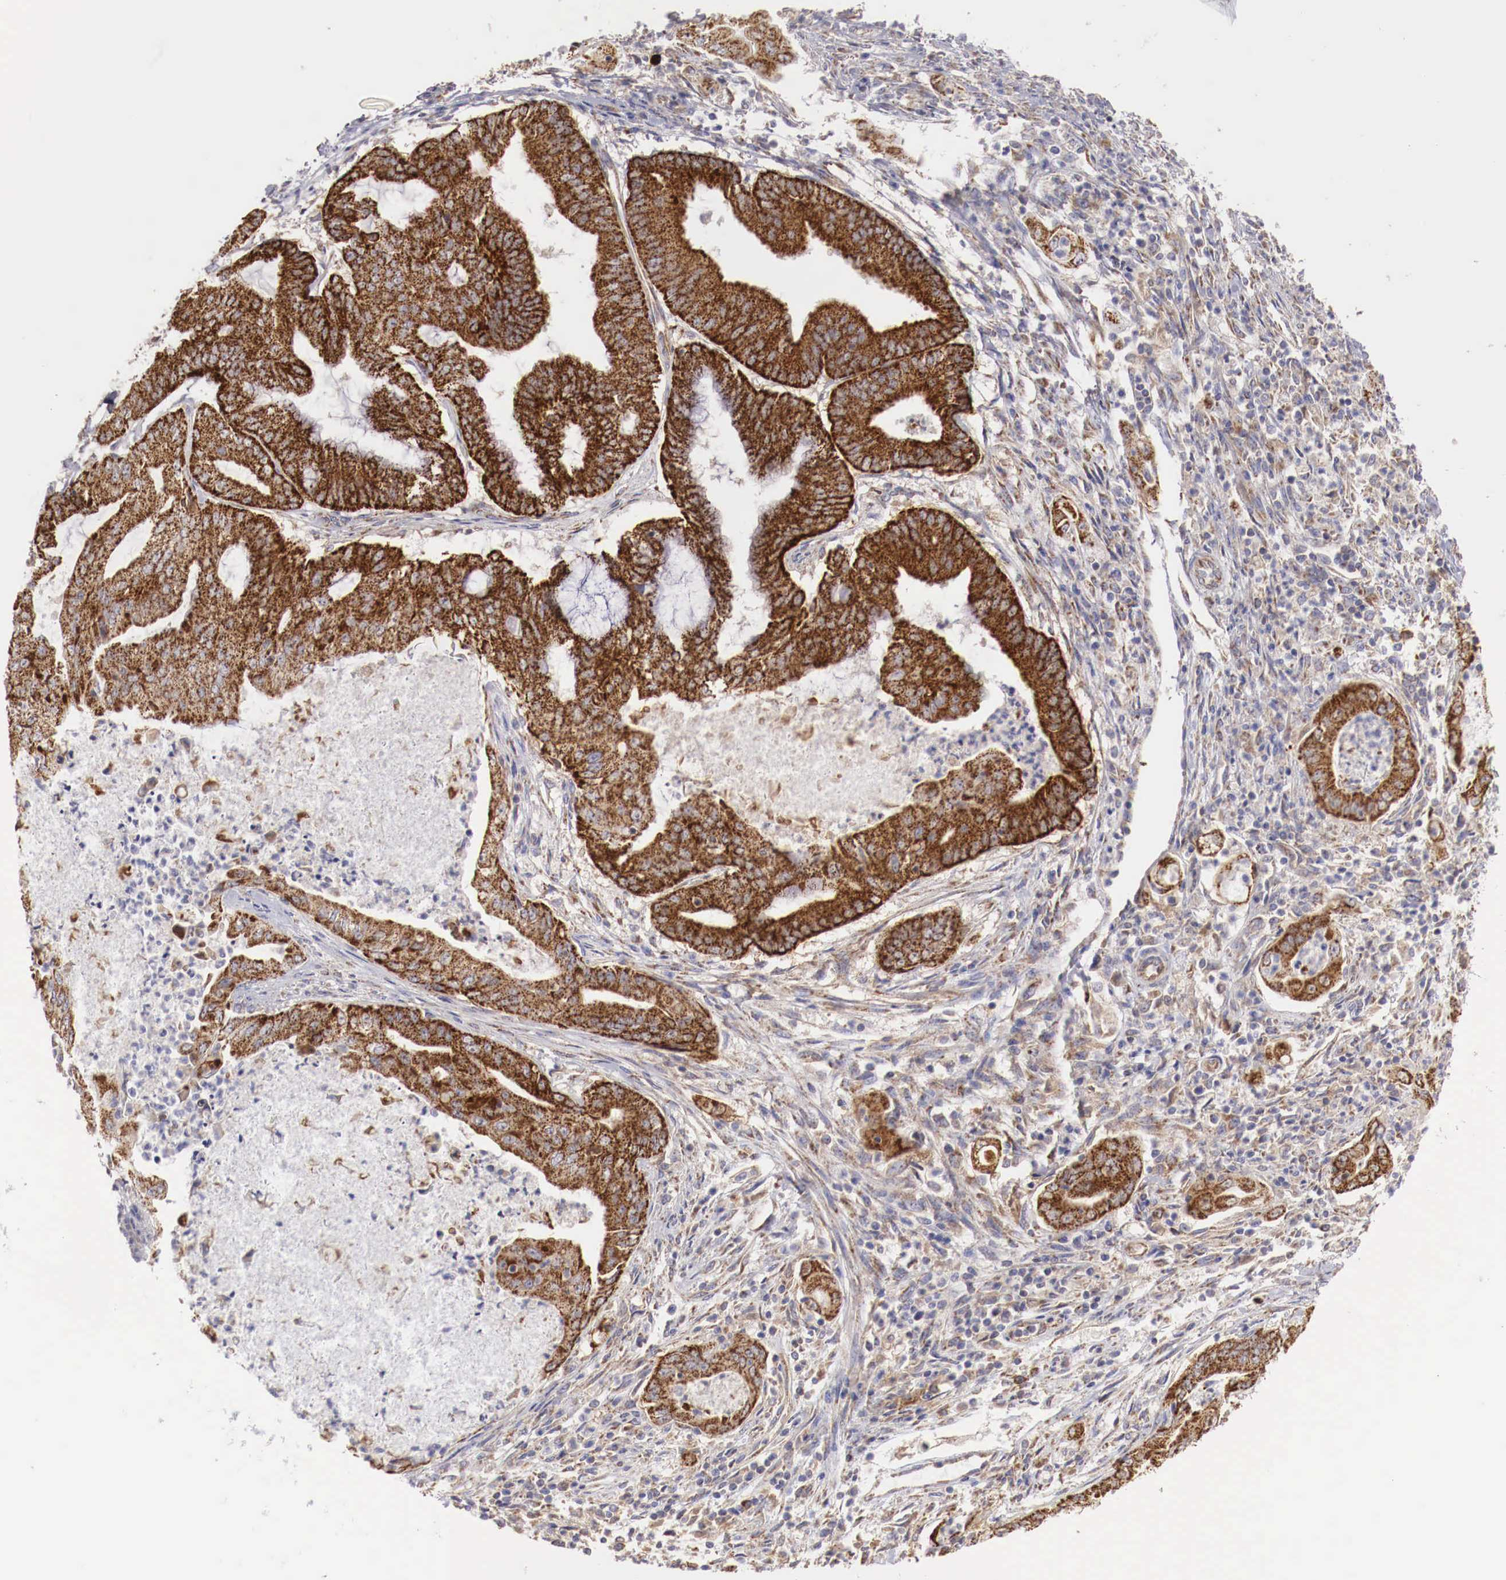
{"staining": {"intensity": "moderate", "quantity": ">75%", "location": "cytoplasmic/membranous"}, "tissue": "endometrial cancer", "cell_type": "Tumor cells", "image_type": "cancer", "snomed": [{"axis": "morphology", "description": "Adenocarcinoma, NOS"}, {"axis": "topography", "description": "Endometrium"}], "caption": "This photomicrograph shows immunohistochemistry staining of human endometrial cancer, with medium moderate cytoplasmic/membranous positivity in about >75% of tumor cells.", "gene": "XPNPEP3", "patient": {"sex": "female", "age": 63}}